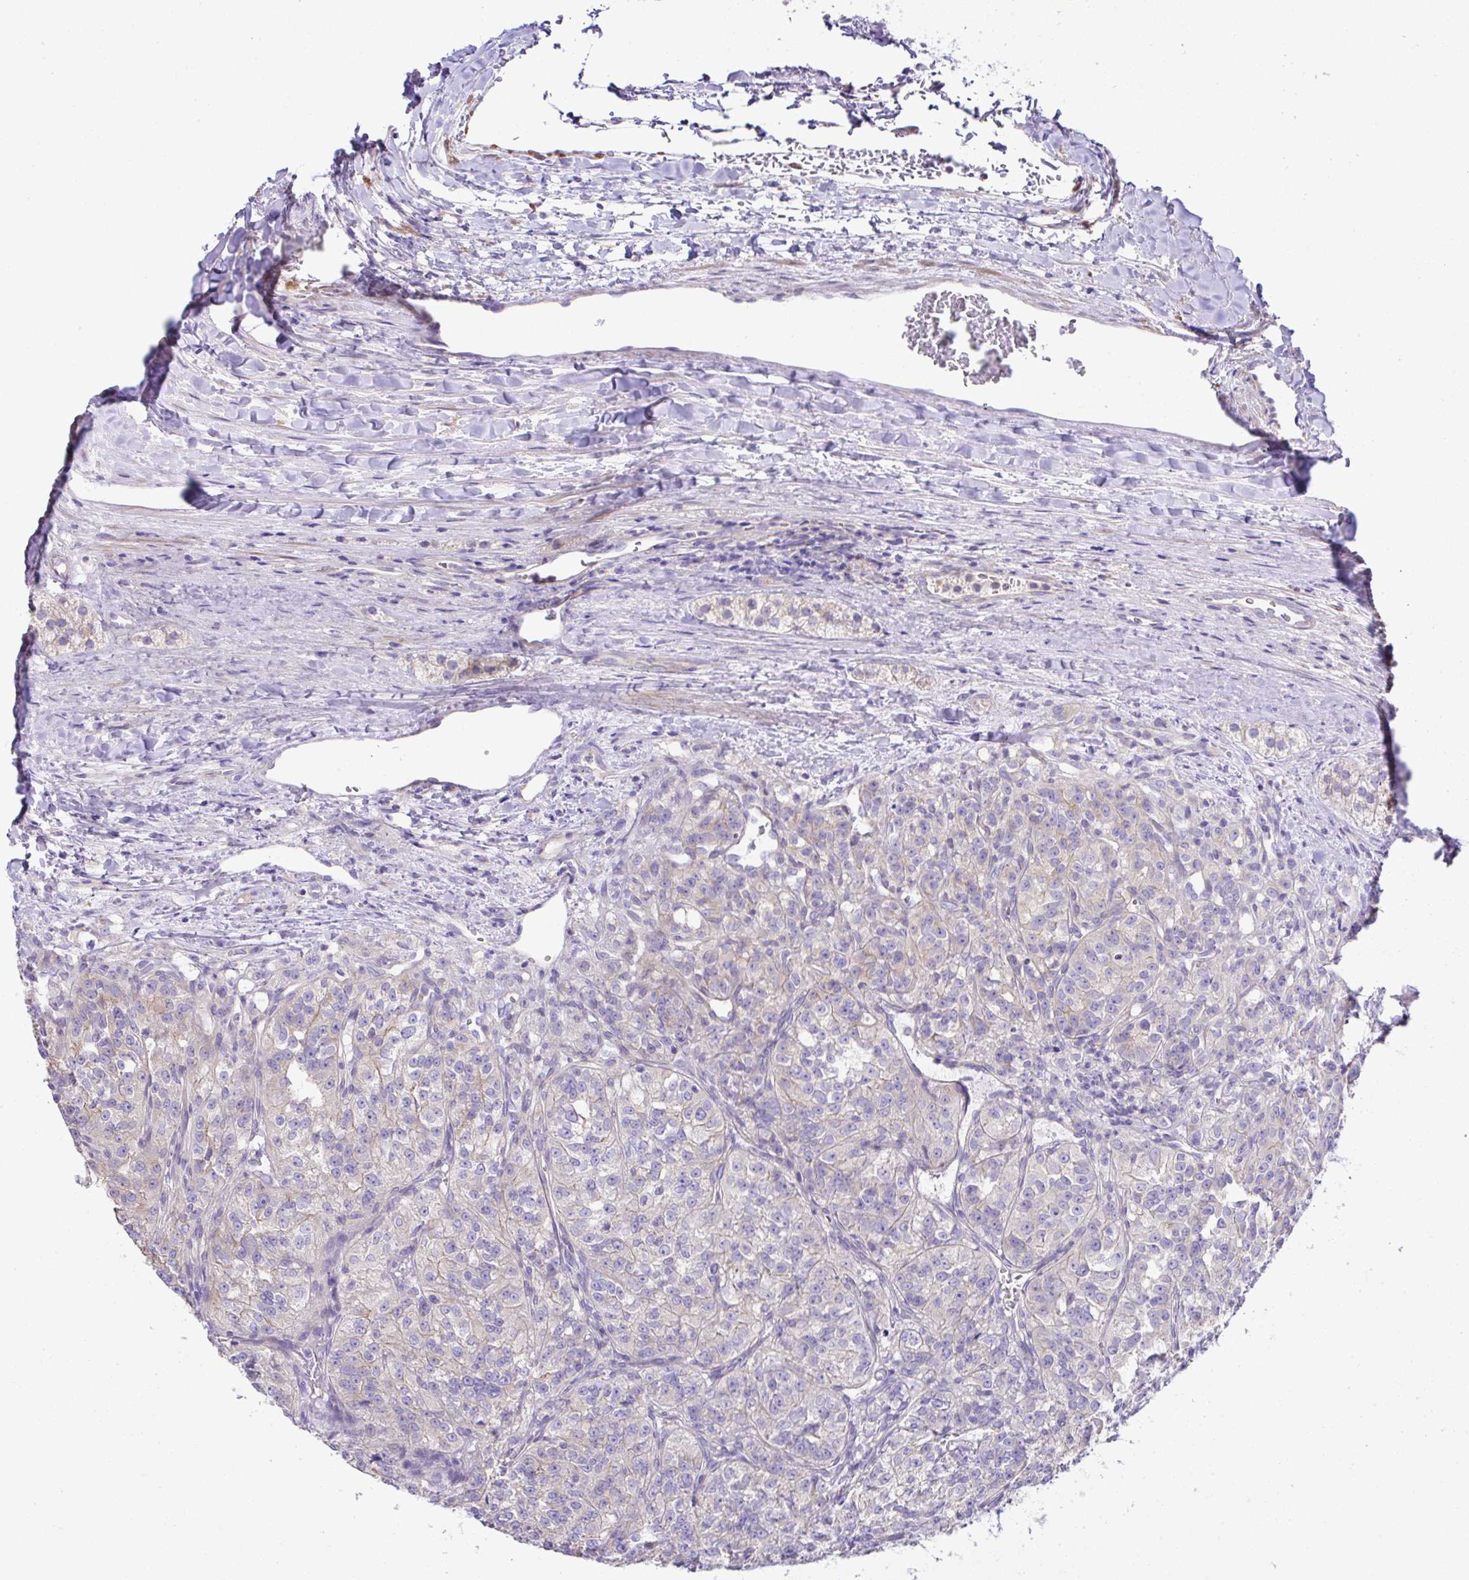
{"staining": {"intensity": "weak", "quantity": "<25%", "location": "cytoplasmic/membranous"}, "tissue": "renal cancer", "cell_type": "Tumor cells", "image_type": "cancer", "snomed": [{"axis": "morphology", "description": "Adenocarcinoma, NOS"}, {"axis": "topography", "description": "Kidney"}], "caption": "DAB (3,3'-diaminobenzidine) immunohistochemical staining of renal cancer demonstrates no significant positivity in tumor cells.", "gene": "OR4P4", "patient": {"sex": "female", "age": 63}}